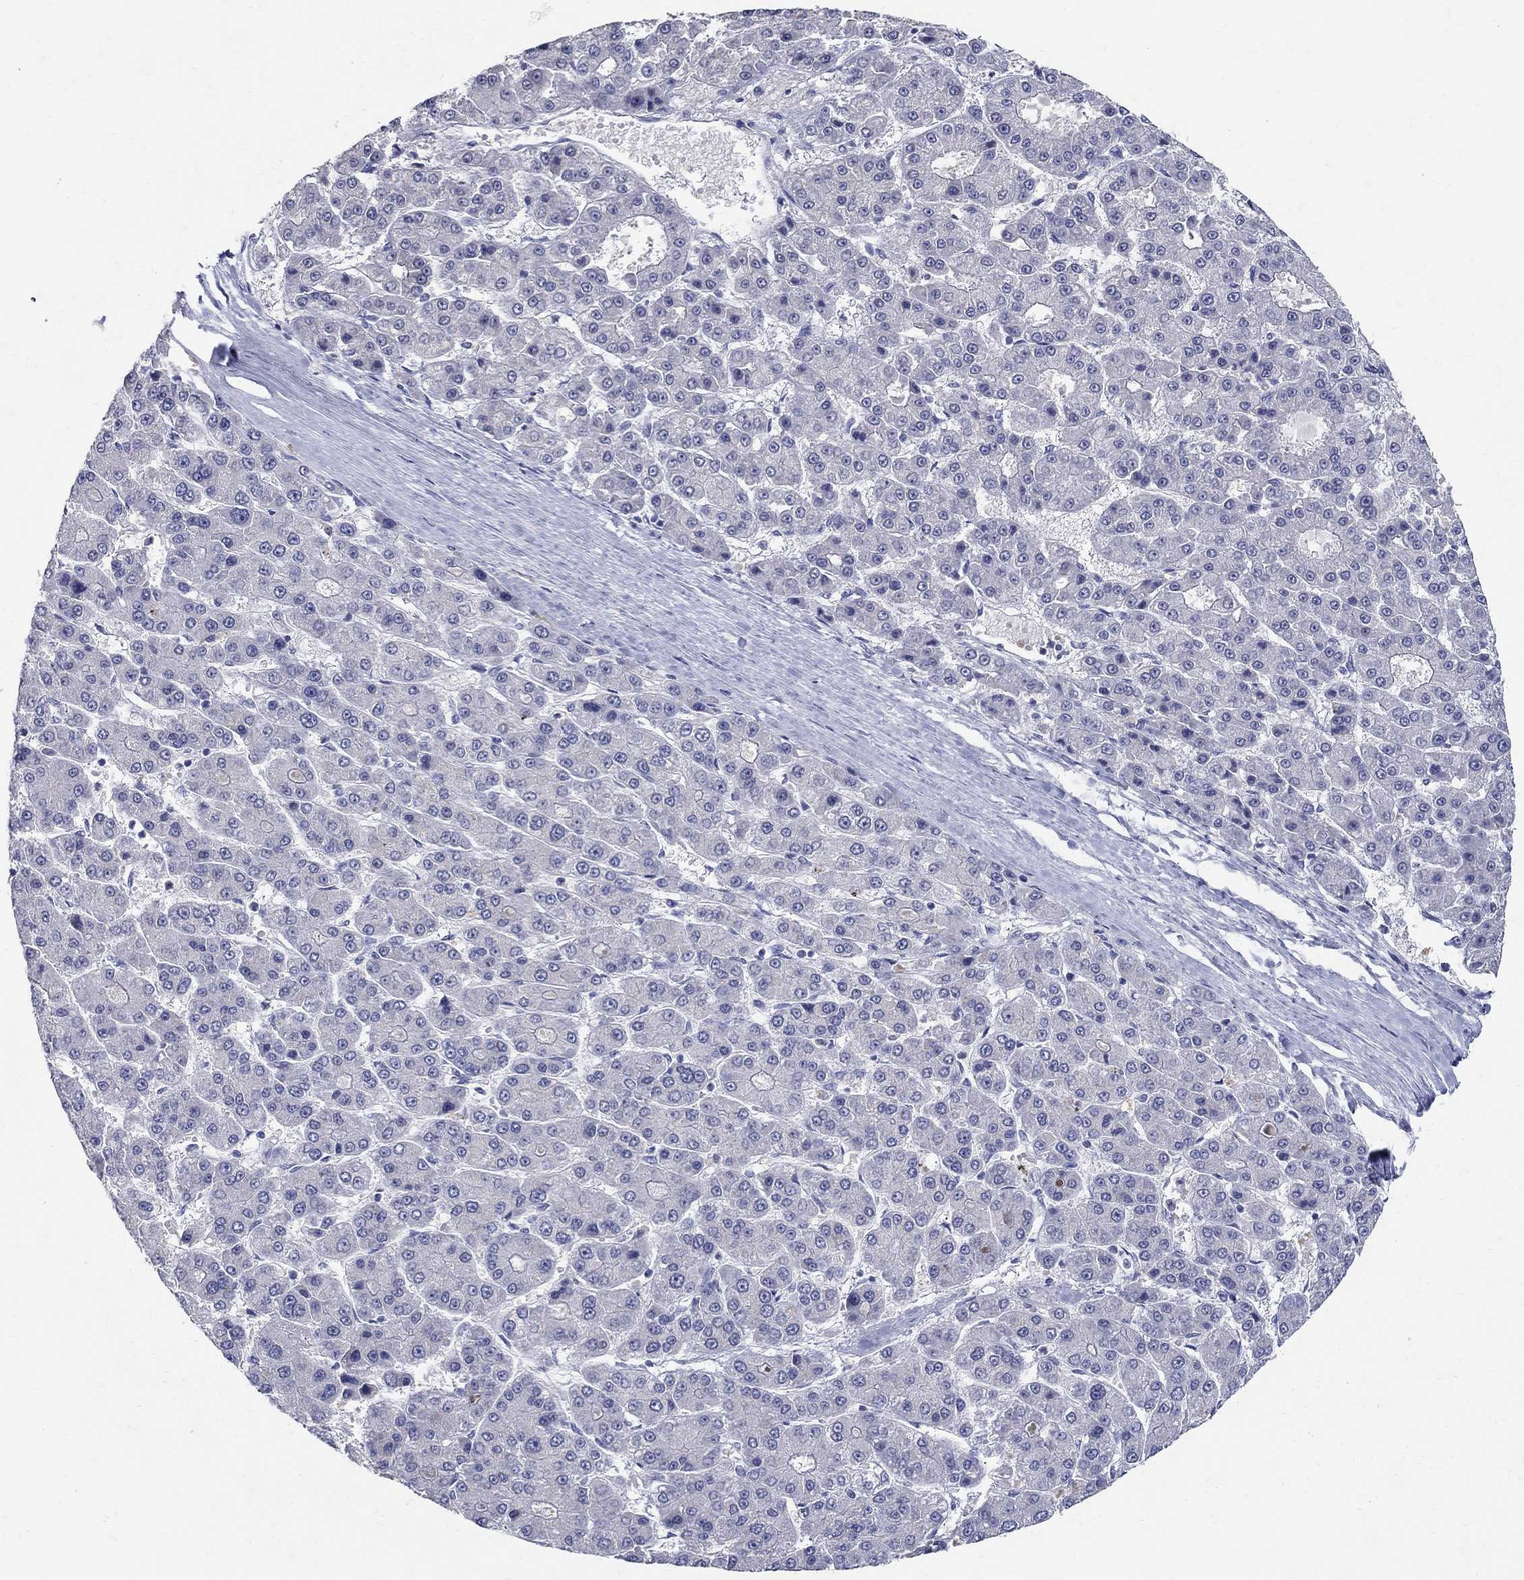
{"staining": {"intensity": "negative", "quantity": "none", "location": "none"}, "tissue": "liver cancer", "cell_type": "Tumor cells", "image_type": "cancer", "snomed": [{"axis": "morphology", "description": "Carcinoma, Hepatocellular, NOS"}, {"axis": "topography", "description": "Liver"}], "caption": "Immunohistochemistry (IHC) of liver cancer exhibits no positivity in tumor cells. The staining is performed using DAB (3,3'-diaminobenzidine) brown chromogen with nuclei counter-stained in using hematoxylin.", "gene": "SOX2", "patient": {"sex": "male", "age": 70}}